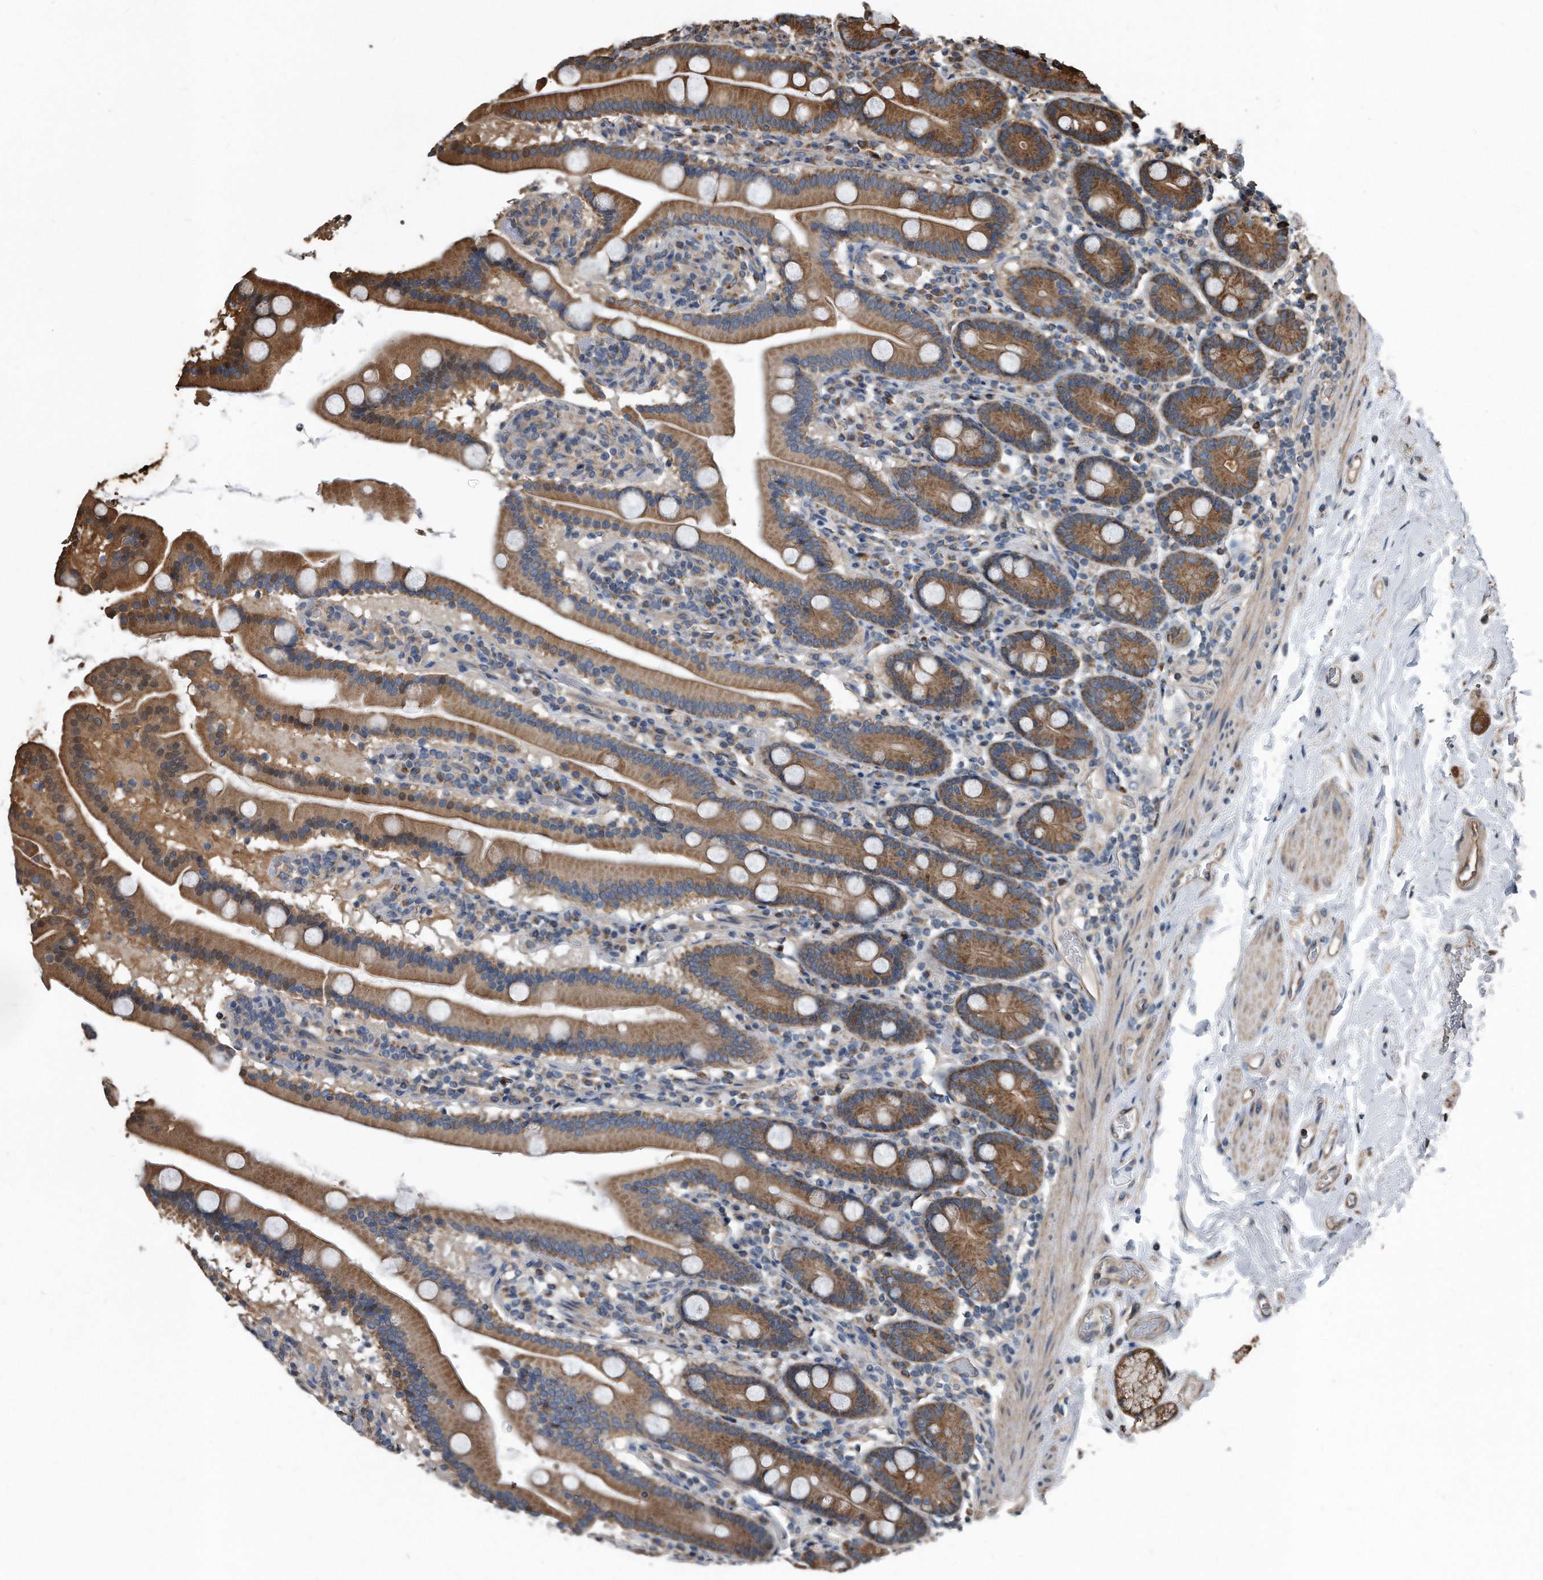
{"staining": {"intensity": "moderate", "quantity": ">75%", "location": "cytoplasmic/membranous"}, "tissue": "duodenum", "cell_type": "Glandular cells", "image_type": "normal", "snomed": [{"axis": "morphology", "description": "Normal tissue, NOS"}, {"axis": "topography", "description": "Duodenum"}], "caption": "A medium amount of moderate cytoplasmic/membranous staining is seen in about >75% of glandular cells in unremarkable duodenum.", "gene": "FAM136A", "patient": {"sex": "male", "age": 55}}